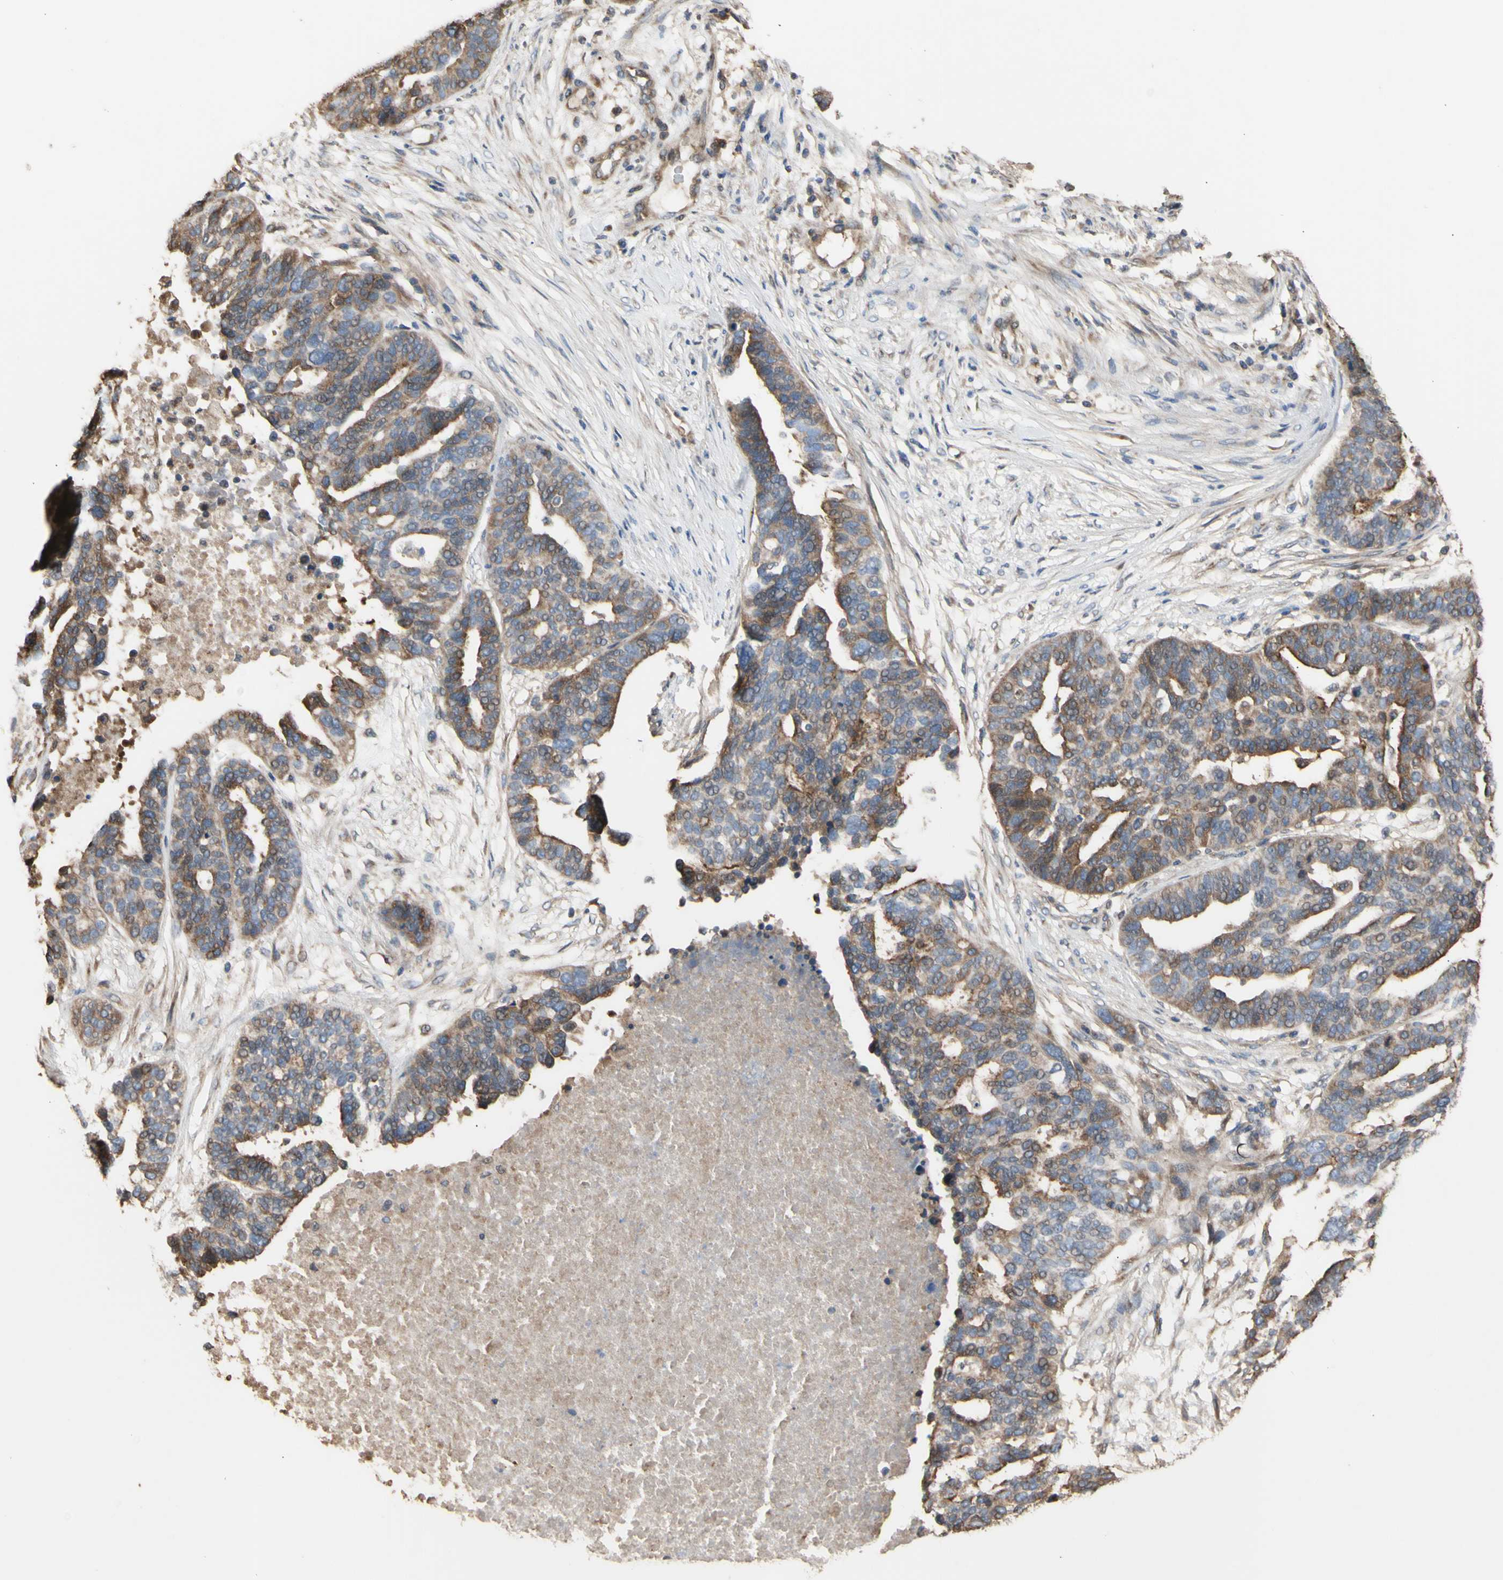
{"staining": {"intensity": "moderate", "quantity": ">75%", "location": "cytoplasmic/membranous"}, "tissue": "ovarian cancer", "cell_type": "Tumor cells", "image_type": "cancer", "snomed": [{"axis": "morphology", "description": "Cystadenocarcinoma, serous, NOS"}, {"axis": "topography", "description": "Ovary"}], "caption": "Ovarian cancer (serous cystadenocarcinoma) tissue demonstrates moderate cytoplasmic/membranous expression in about >75% of tumor cells, visualized by immunohistochemistry.", "gene": "NECTIN3", "patient": {"sex": "female", "age": 59}}